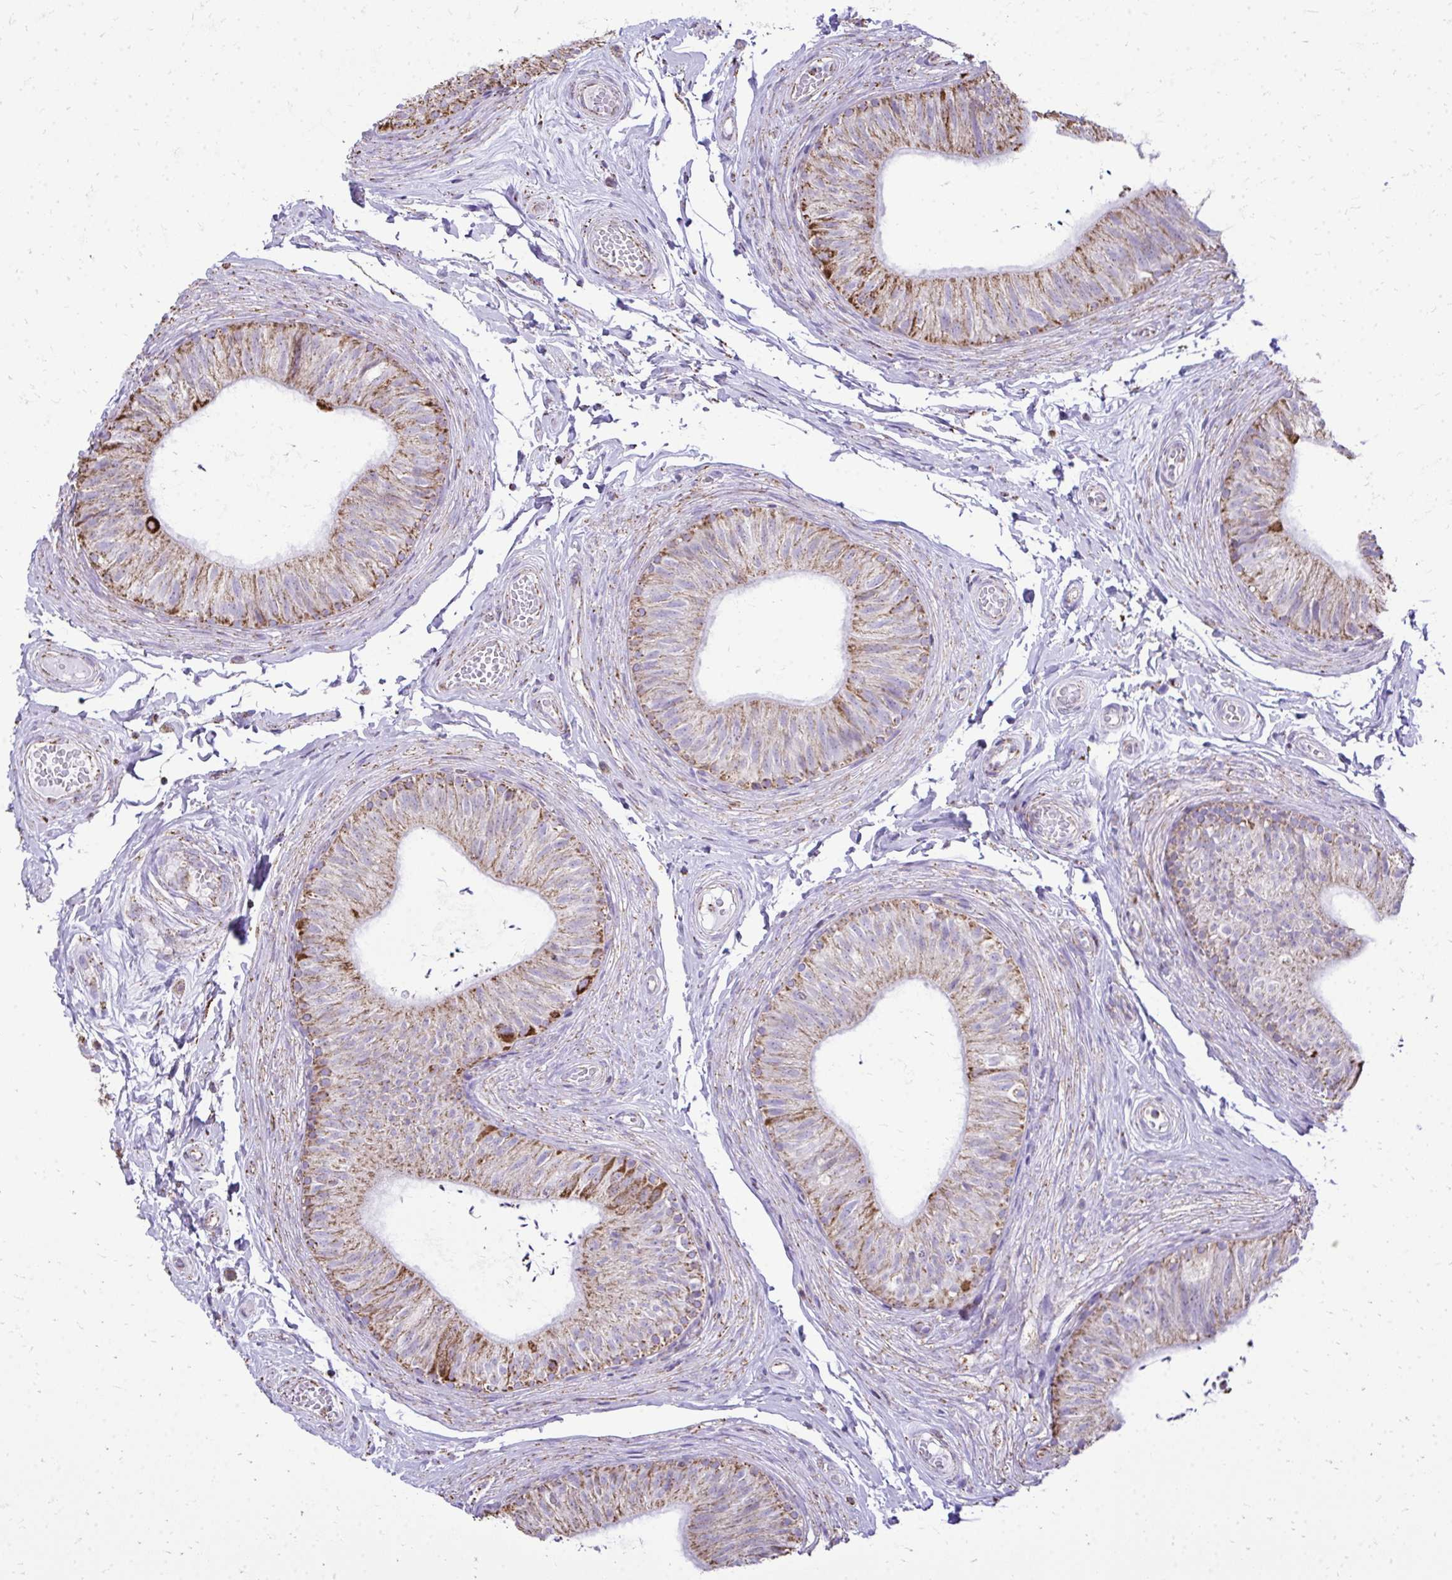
{"staining": {"intensity": "moderate", "quantity": "25%-75%", "location": "cytoplasmic/membranous"}, "tissue": "epididymis", "cell_type": "Glandular cells", "image_type": "normal", "snomed": [{"axis": "morphology", "description": "Normal tissue, NOS"}, {"axis": "topography", "description": "Epididymis, spermatic cord, NOS"}, {"axis": "topography", "description": "Epididymis"}, {"axis": "topography", "description": "Peripheral nerve tissue"}], "caption": "Immunohistochemical staining of unremarkable human epididymis shows medium levels of moderate cytoplasmic/membranous staining in approximately 25%-75% of glandular cells.", "gene": "MPZL2", "patient": {"sex": "male", "age": 29}}